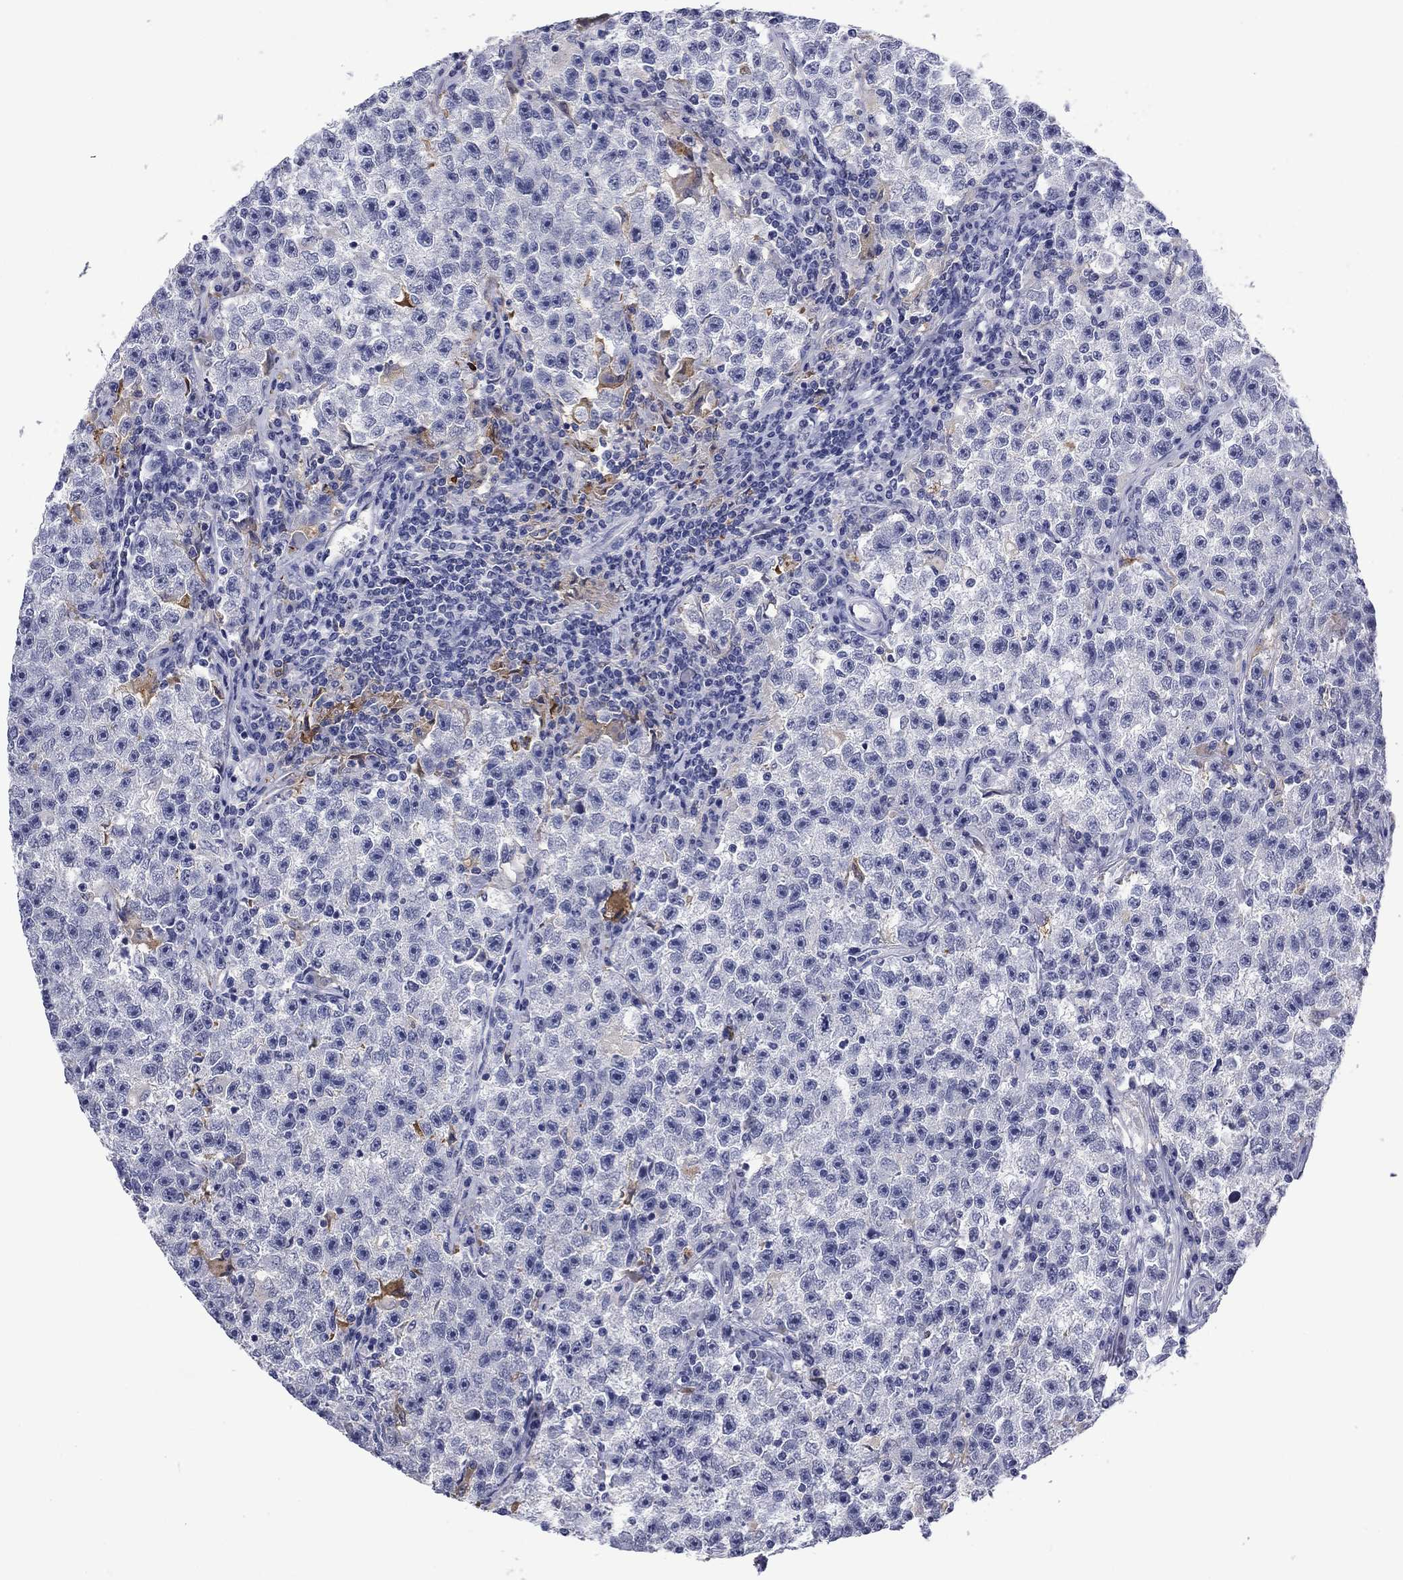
{"staining": {"intensity": "negative", "quantity": "none", "location": "none"}, "tissue": "testis cancer", "cell_type": "Tumor cells", "image_type": "cancer", "snomed": [{"axis": "morphology", "description": "Seminoma, NOS"}, {"axis": "topography", "description": "Testis"}], "caption": "This micrograph is of testis seminoma stained with IHC to label a protein in brown with the nuclei are counter-stained blue. There is no positivity in tumor cells.", "gene": "BCL2L14", "patient": {"sex": "male", "age": 22}}